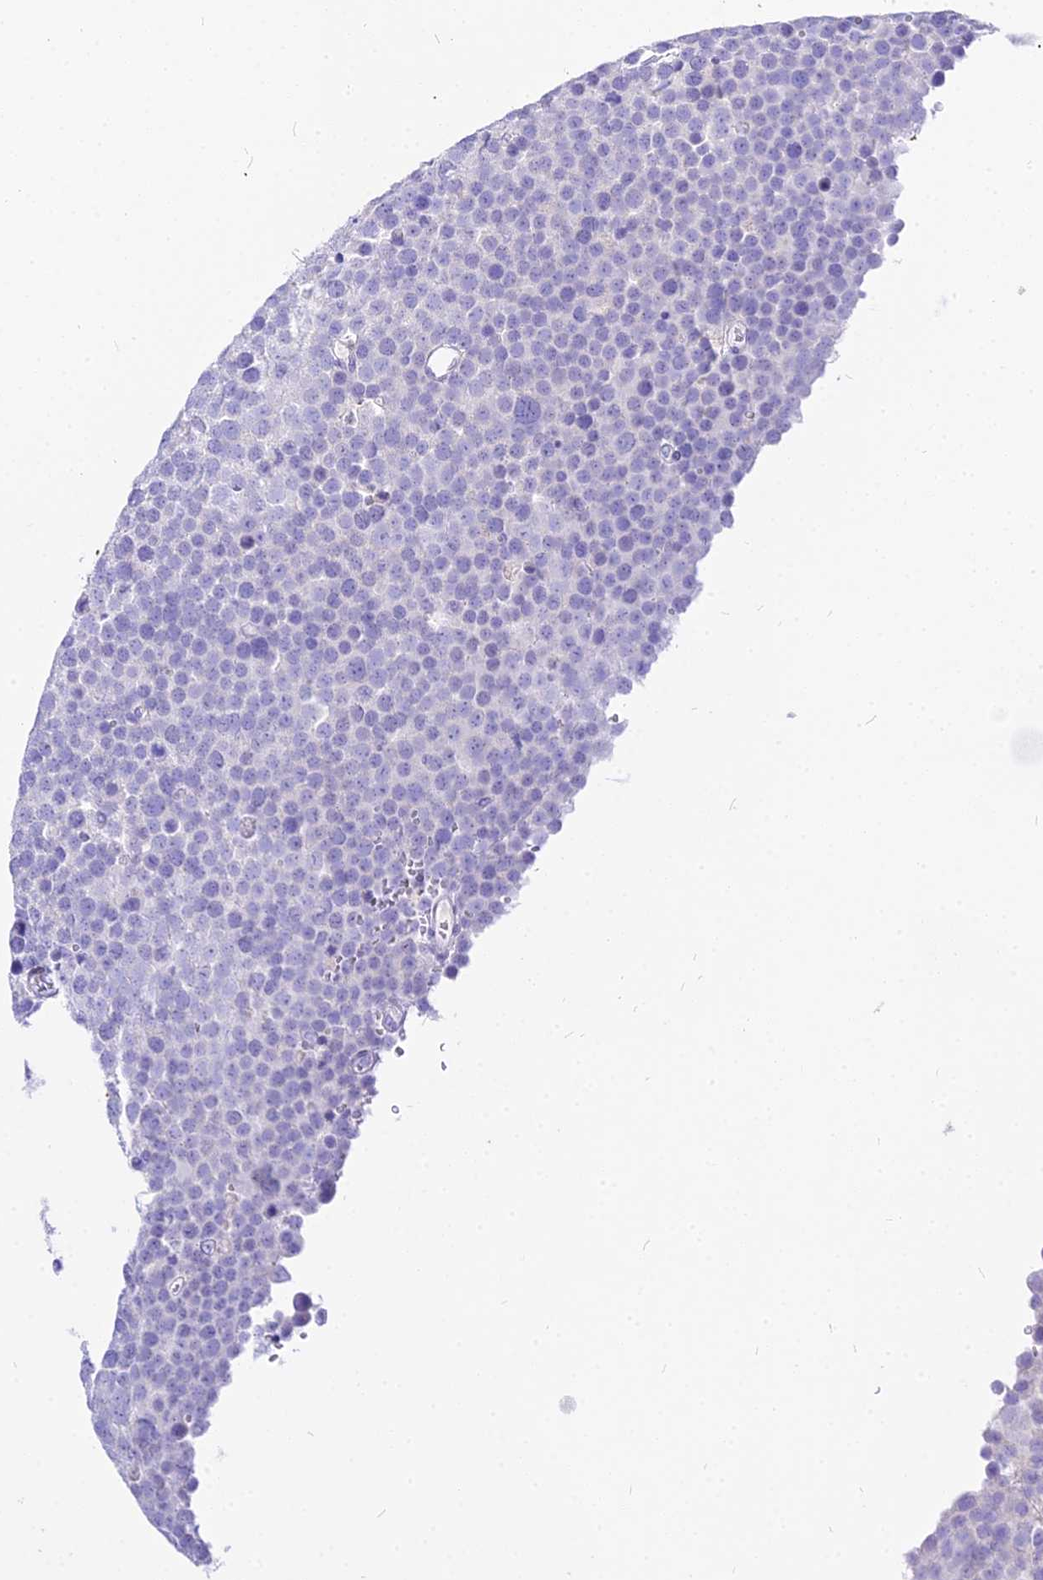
{"staining": {"intensity": "negative", "quantity": "none", "location": "none"}, "tissue": "testis cancer", "cell_type": "Tumor cells", "image_type": "cancer", "snomed": [{"axis": "morphology", "description": "Seminoma, NOS"}, {"axis": "topography", "description": "Testis"}], "caption": "Testis seminoma stained for a protein using immunohistochemistry shows no expression tumor cells.", "gene": "CARD18", "patient": {"sex": "male", "age": 71}}